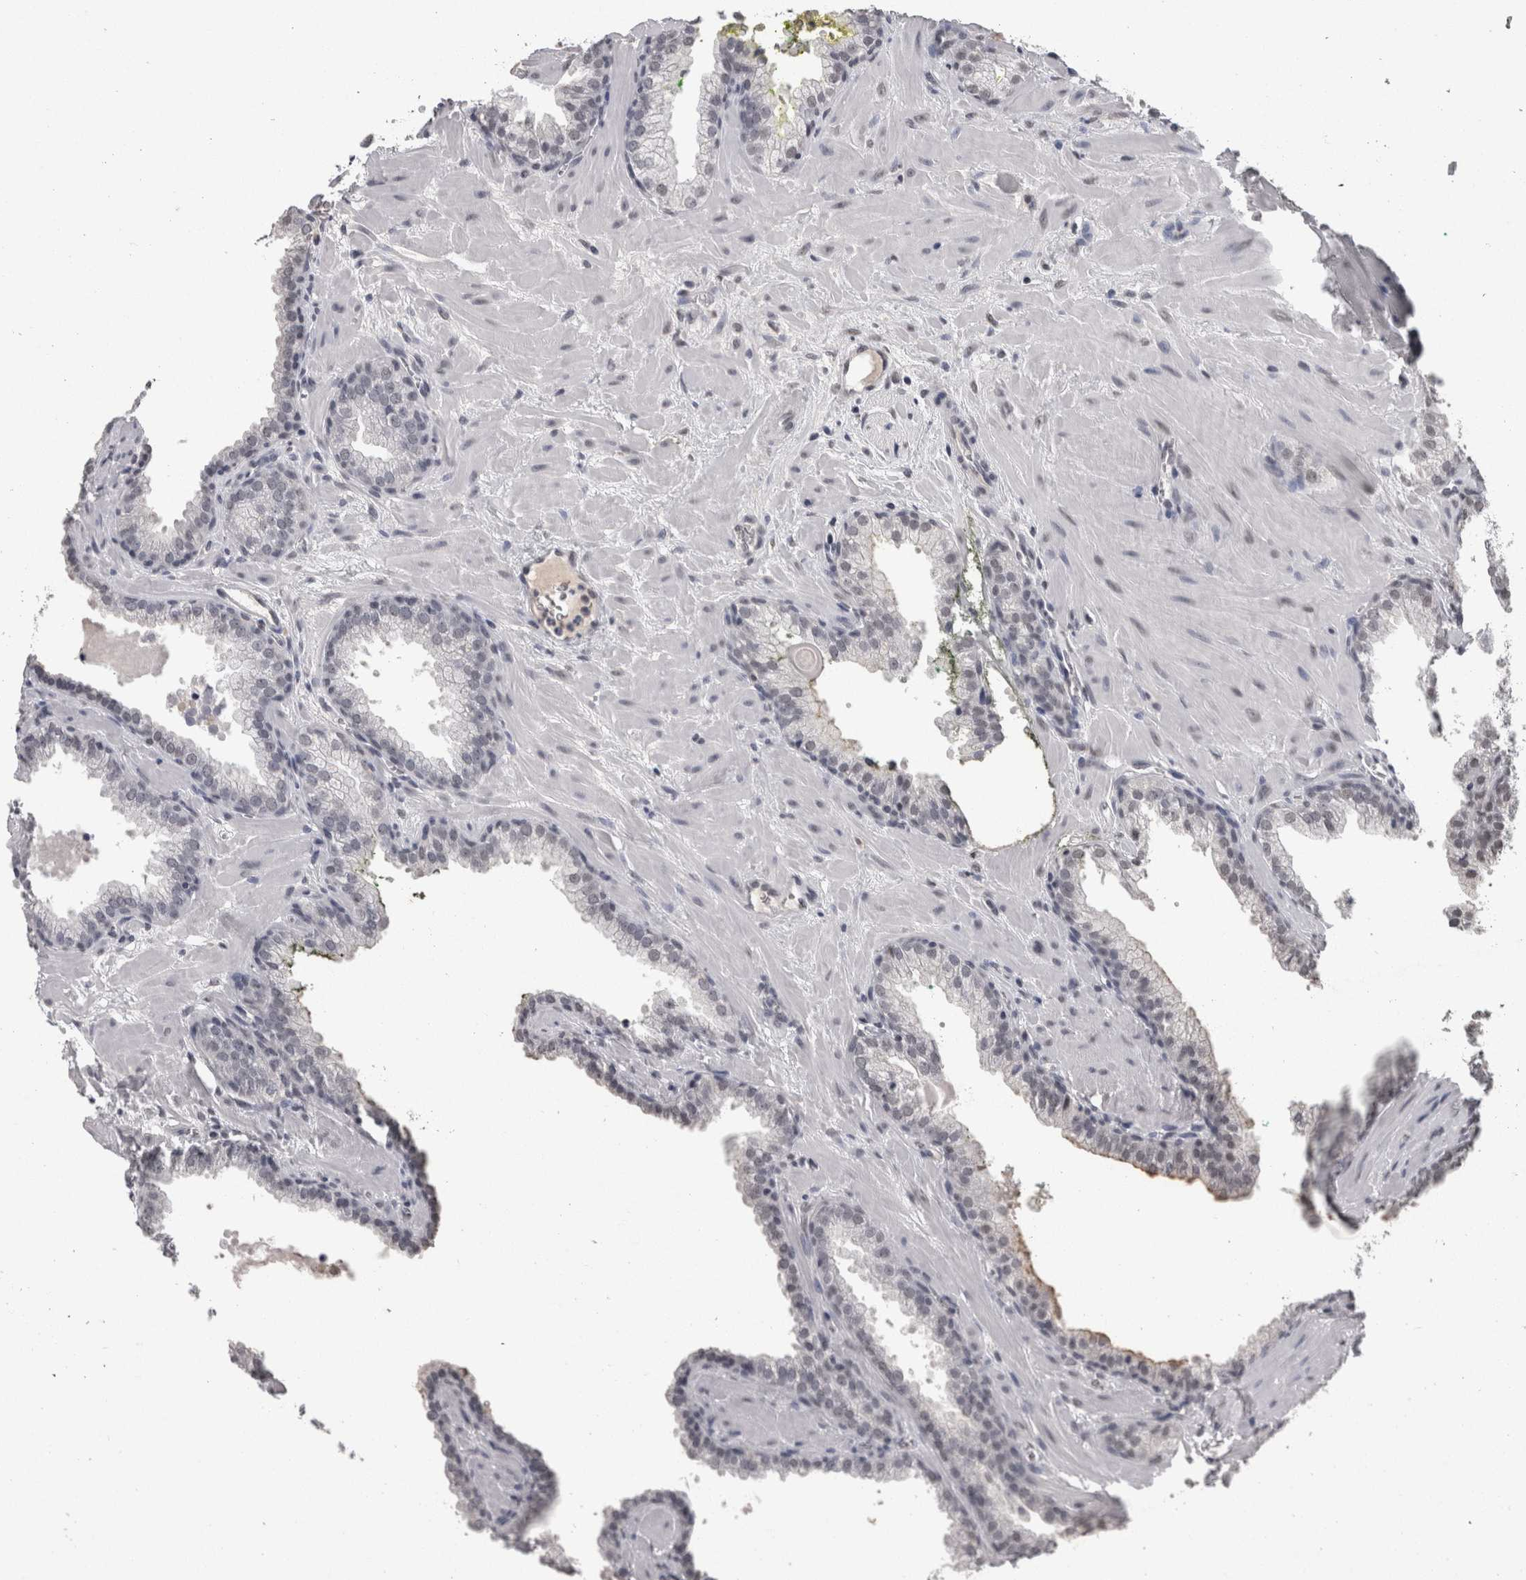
{"staining": {"intensity": "negative", "quantity": "none", "location": "none"}, "tissue": "prostate cancer", "cell_type": "Tumor cells", "image_type": "cancer", "snomed": [{"axis": "morphology", "description": "Adenocarcinoma, Low grade"}, {"axis": "topography", "description": "Prostate"}], "caption": "This is an immunohistochemistry (IHC) micrograph of prostate cancer. There is no expression in tumor cells.", "gene": "DDX17", "patient": {"sex": "male", "age": 59}}